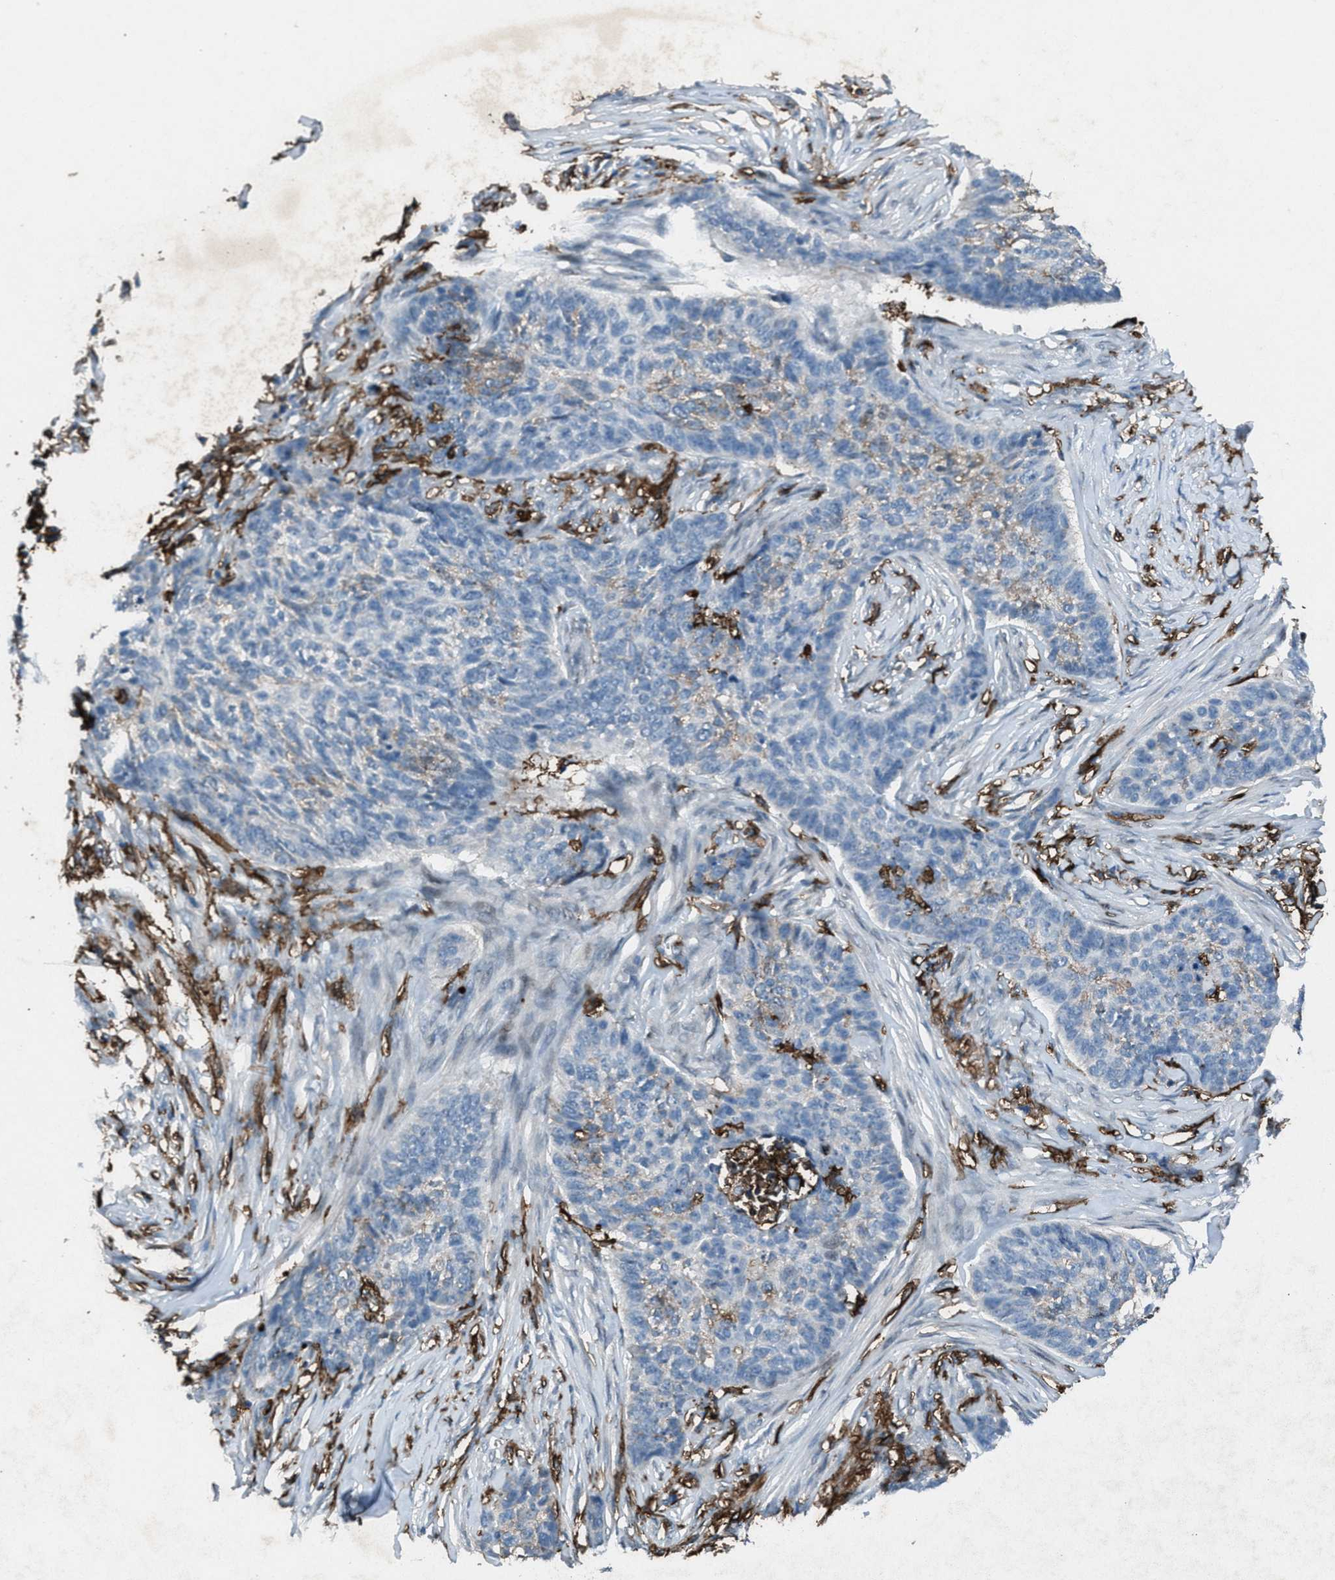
{"staining": {"intensity": "weak", "quantity": "<25%", "location": "cytoplasmic/membranous"}, "tissue": "skin cancer", "cell_type": "Tumor cells", "image_type": "cancer", "snomed": [{"axis": "morphology", "description": "Basal cell carcinoma"}, {"axis": "topography", "description": "Skin"}], "caption": "Skin basal cell carcinoma stained for a protein using IHC exhibits no expression tumor cells.", "gene": "FCER1G", "patient": {"sex": "male", "age": 85}}